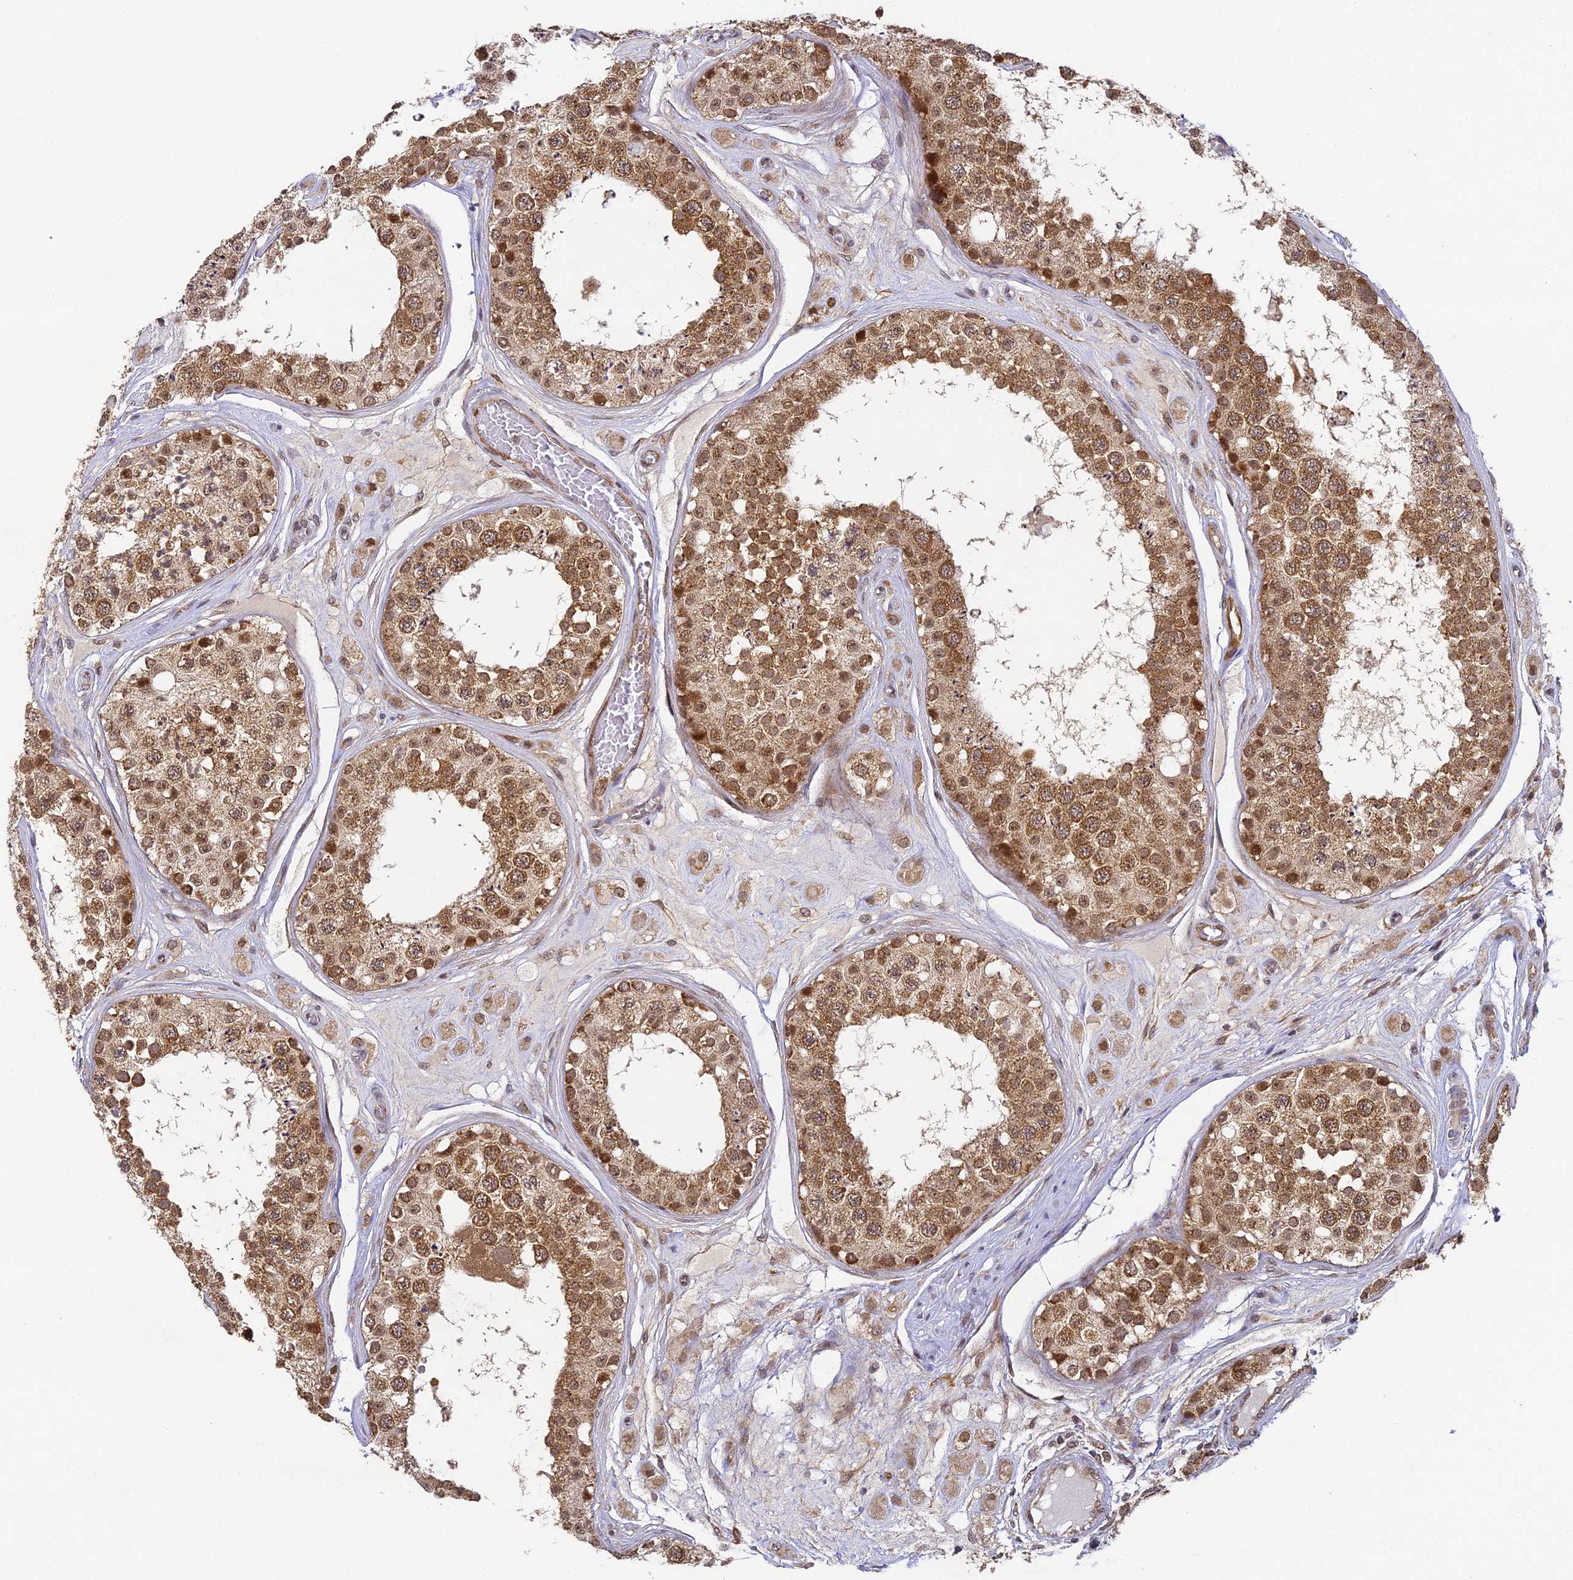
{"staining": {"intensity": "moderate", "quantity": ">75%", "location": "cytoplasmic/membranous,nuclear"}, "tissue": "testis", "cell_type": "Cells in seminiferous ducts", "image_type": "normal", "snomed": [{"axis": "morphology", "description": "Normal tissue, NOS"}, {"axis": "topography", "description": "Testis"}], "caption": "IHC staining of normal testis, which shows medium levels of moderate cytoplasmic/membranous,nuclear staining in about >75% of cells in seminiferous ducts indicating moderate cytoplasmic/membranous,nuclear protein positivity. The staining was performed using DAB (brown) for protein detection and nuclei were counterstained in hematoxylin (blue).", "gene": "DNAAF10", "patient": {"sex": "male", "age": 25}}